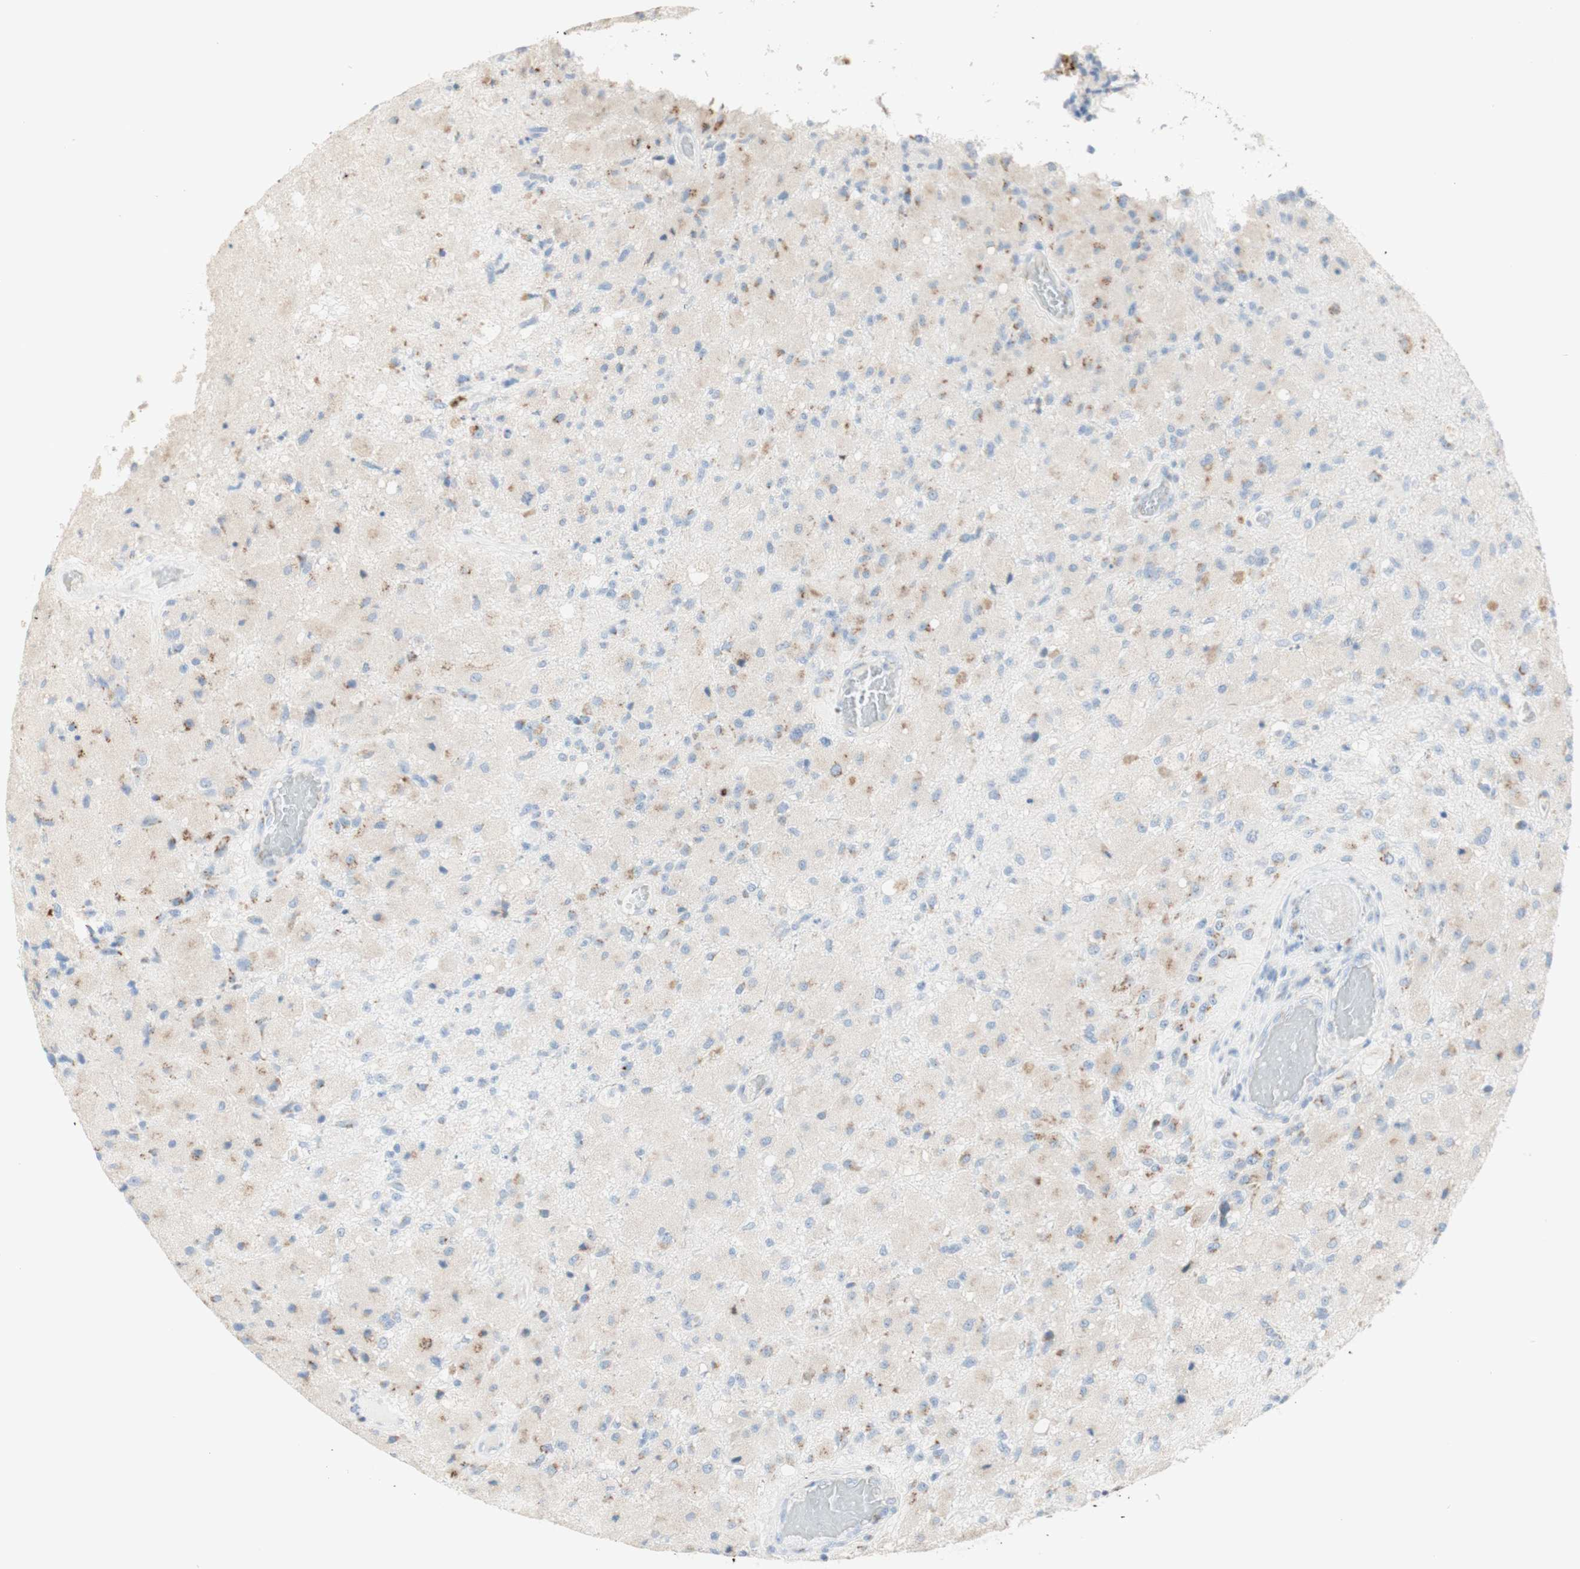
{"staining": {"intensity": "weak", "quantity": "25%-75%", "location": "cytoplasmic/membranous"}, "tissue": "glioma", "cell_type": "Tumor cells", "image_type": "cancer", "snomed": [{"axis": "morphology", "description": "Normal tissue, NOS"}, {"axis": "morphology", "description": "Glioma, malignant, High grade"}, {"axis": "topography", "description": "Cerebral cortex"}], "caption": "Human glioma stained with a protein marker displays weak staining in tumor cells.", "gene": "MANEA", "patient": {"sex": "male", "age": 77}}